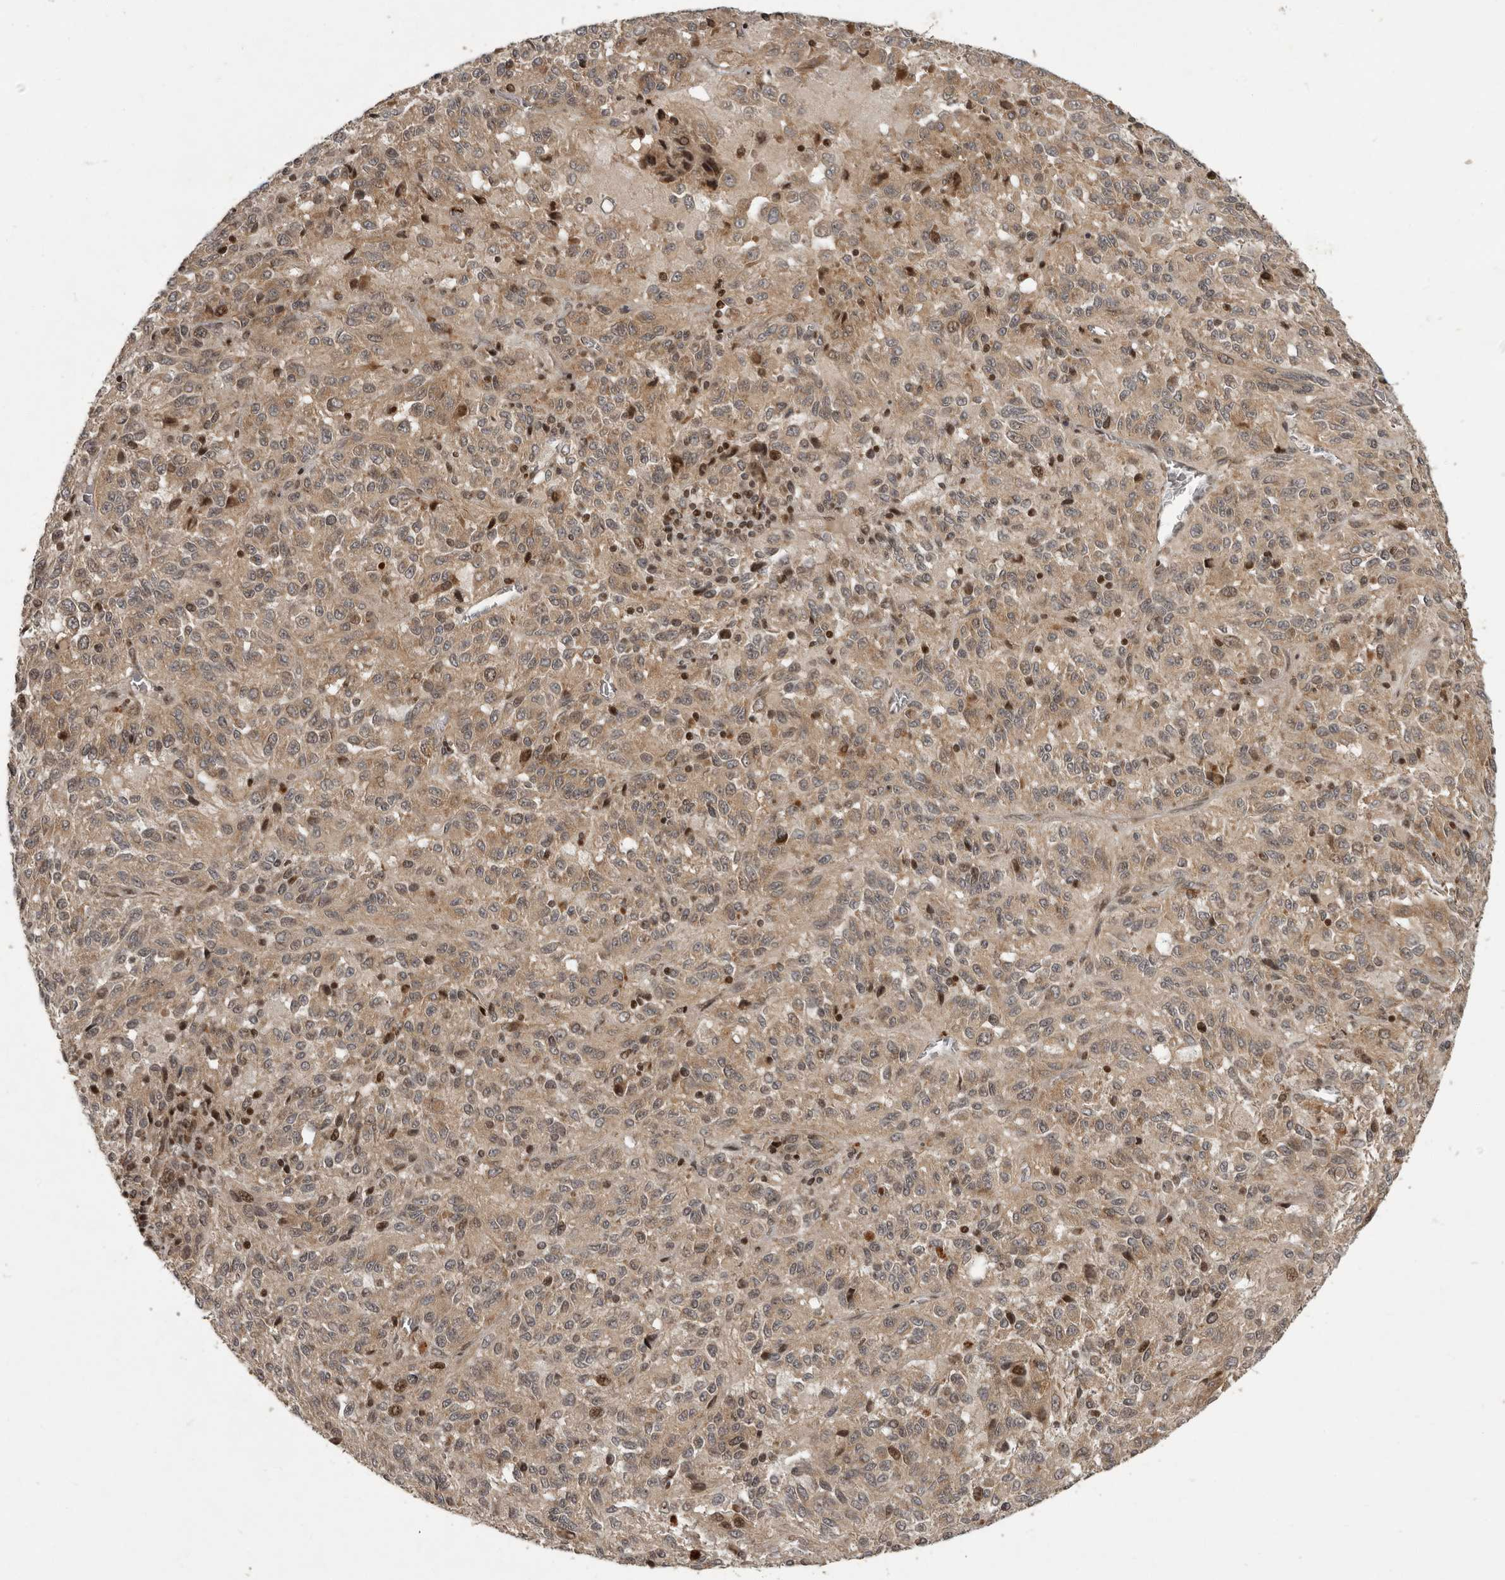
{"staining": {"intensity": "moderate", "quantity": ">75%", "location": "cytoplasmic/membranous,nuclear"}, "tissue": "melanoma", "cell_type": "Tumor cells", "image_type": "cancer", "snomed": [{"axis": "morphology", "description": "Malignant melanoma, Metastatic site"}, {"axis": "topography", "description": "Lung"}], "caption": "Melanoma was stained to show a protein in brown. There is medium levels of moderate cytoplasmic/membranous and nuclear expression in approximately >75% of tumor cells. (DAB IHC, brown staining for protein, blue staining for nuclei).", "gene": "RABIF", "patient": {"sex": "male", "age": 64}}